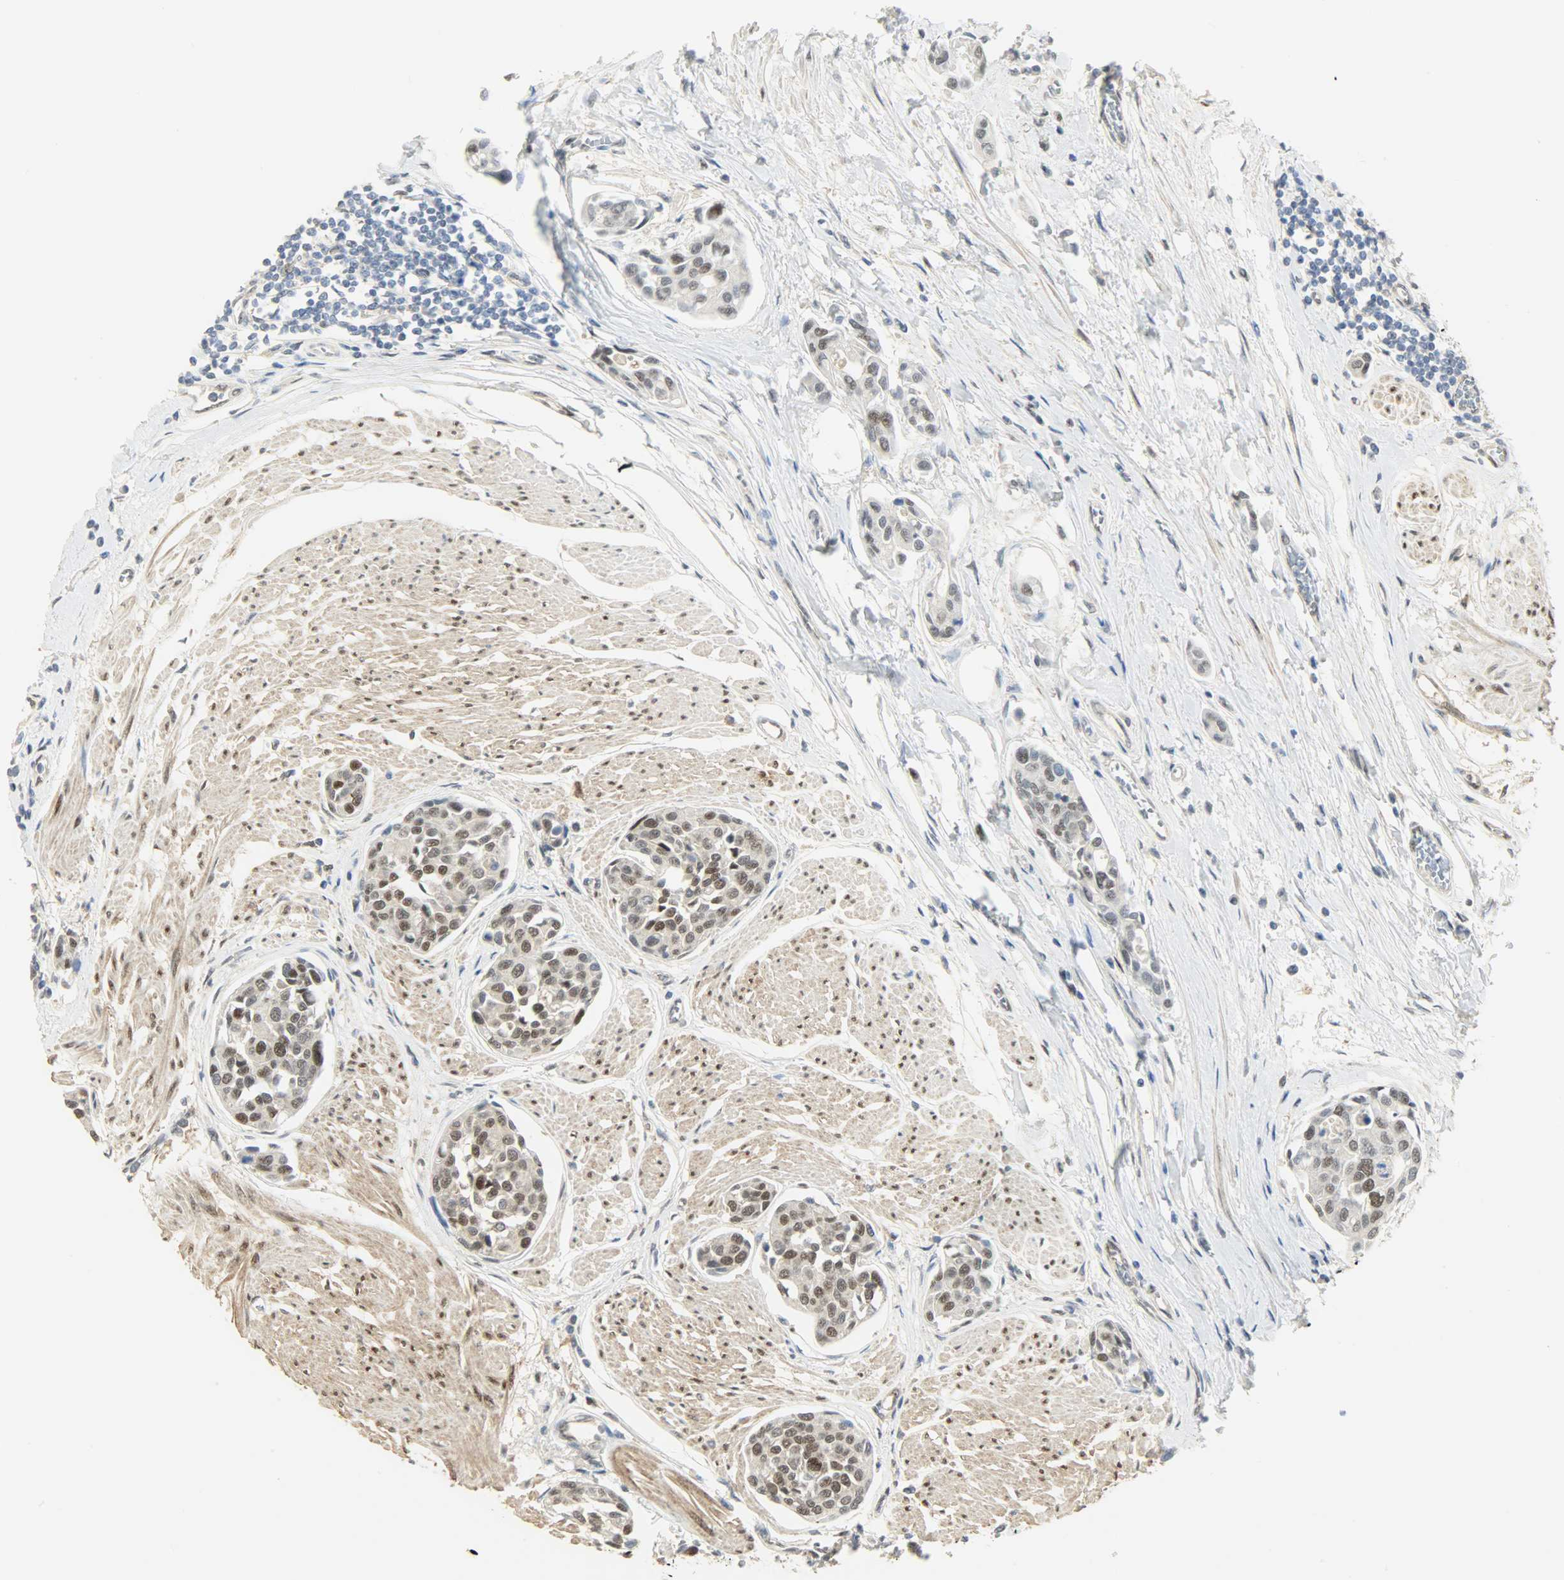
{"staining": {"intensity": "weak", "quantity": "25%-75%", "location": "nuclear"}, "tissue": "urothelial cancer", "cell_type": "Tumor cells", "image_type": "cancer", "snomed": [{"axis": "morphology", "description": "Urothelial carcinoma, High grade"}, {"axis": "topography", "description": "Urinary bladder"}], "caption": "Immunohistochemistry image of human high-grade urothelial carcinoma stained for a protein (brown), which shows low levels of weak nuclear expression in about 25%-75% of tumor cells.", "gene": "NPEPL1", "patient": {"sex": "male", "age": 78}}